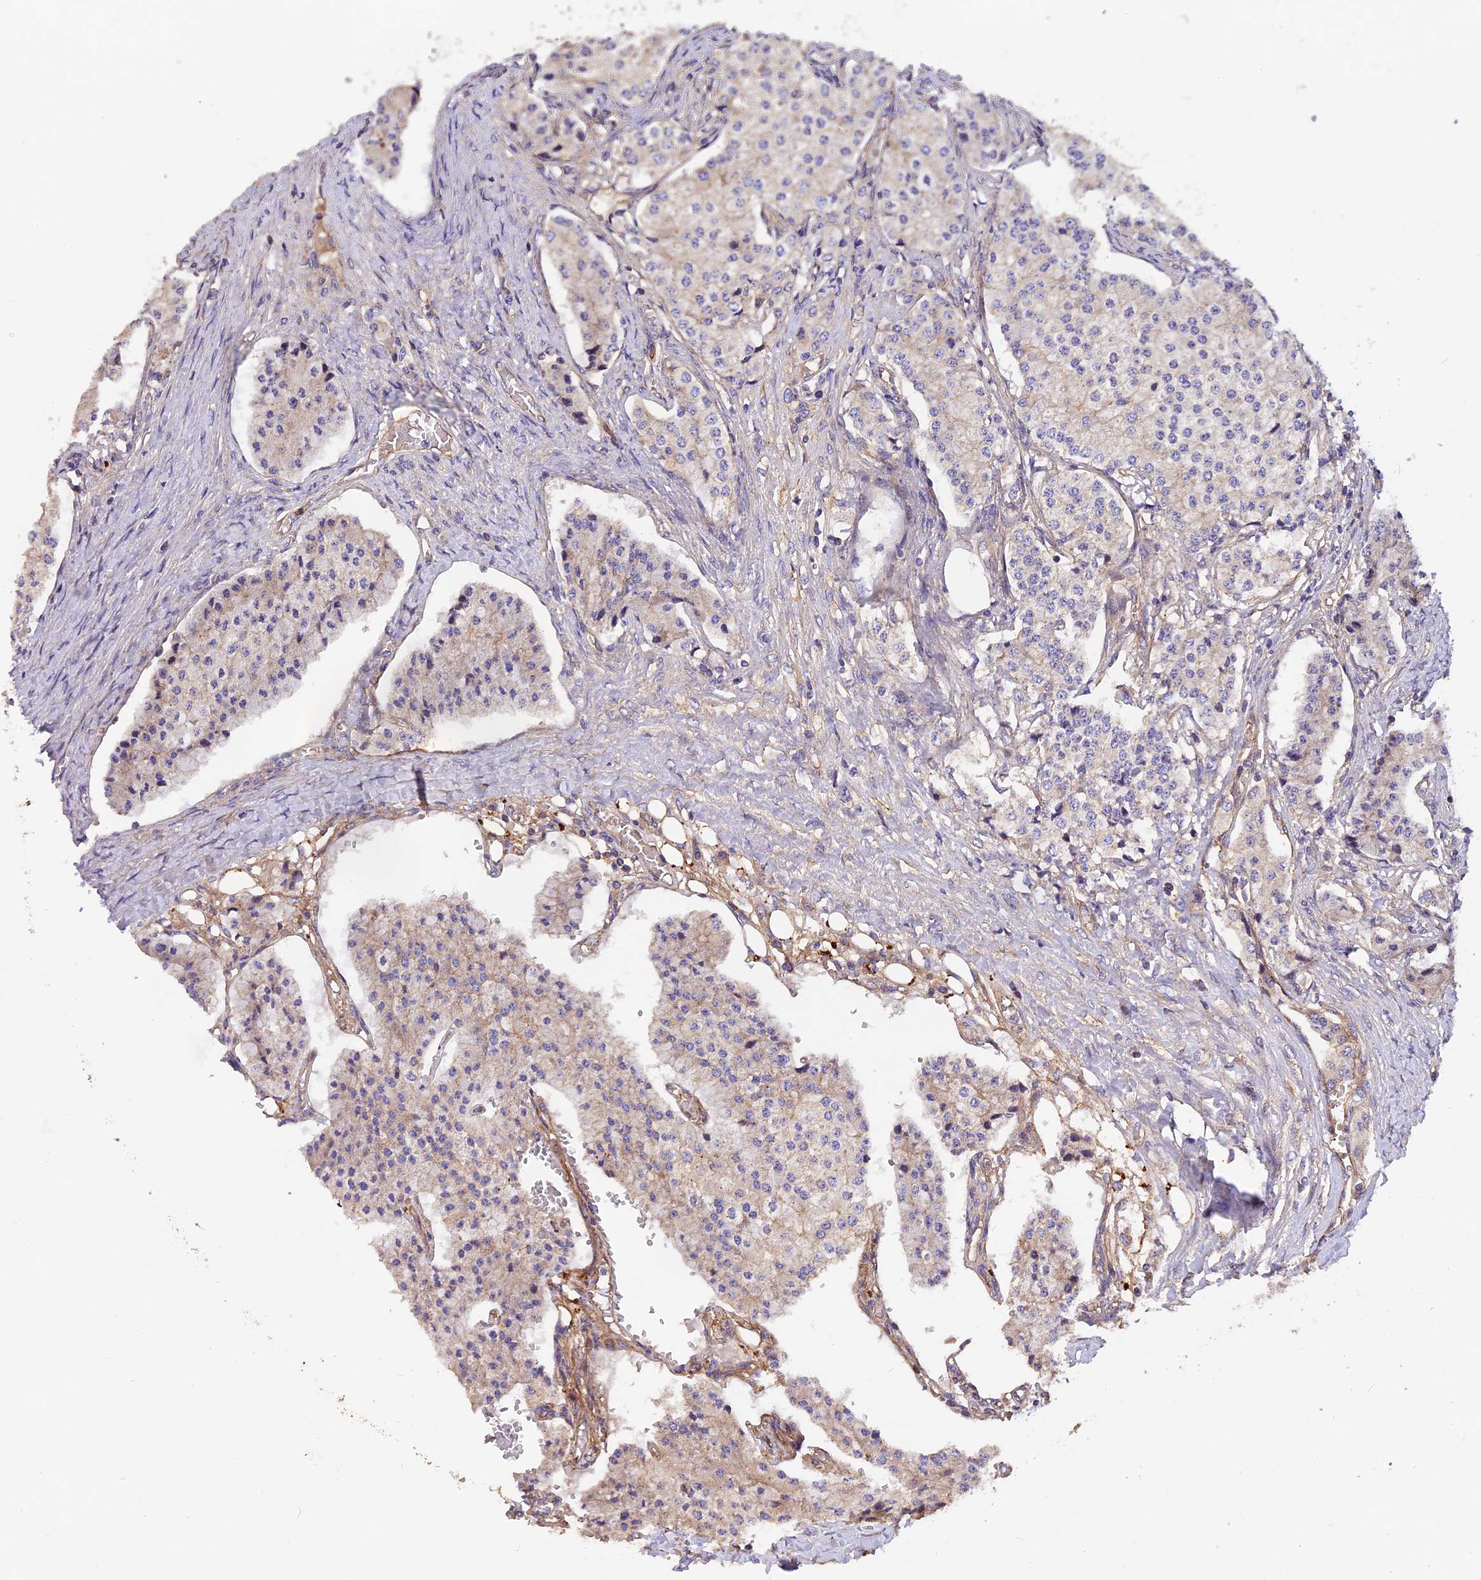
{"staining": {"intensity": "negative", "quantity": "none", "location": "none"}, "tissue": "carcinoid", "cell_type": "Tumor cells", "image_type": "cancer", "snomed": [{"axis": "morphology", "description": "Carcinoid, malignant, NOS"}, {"axis": "topography", "description": "Colon"}], "caption": "IHC of carcinoid exhibits no expression in tumor cells.", "gene": "ERMARD", "patient": {"sex": "female", "age": 52}}